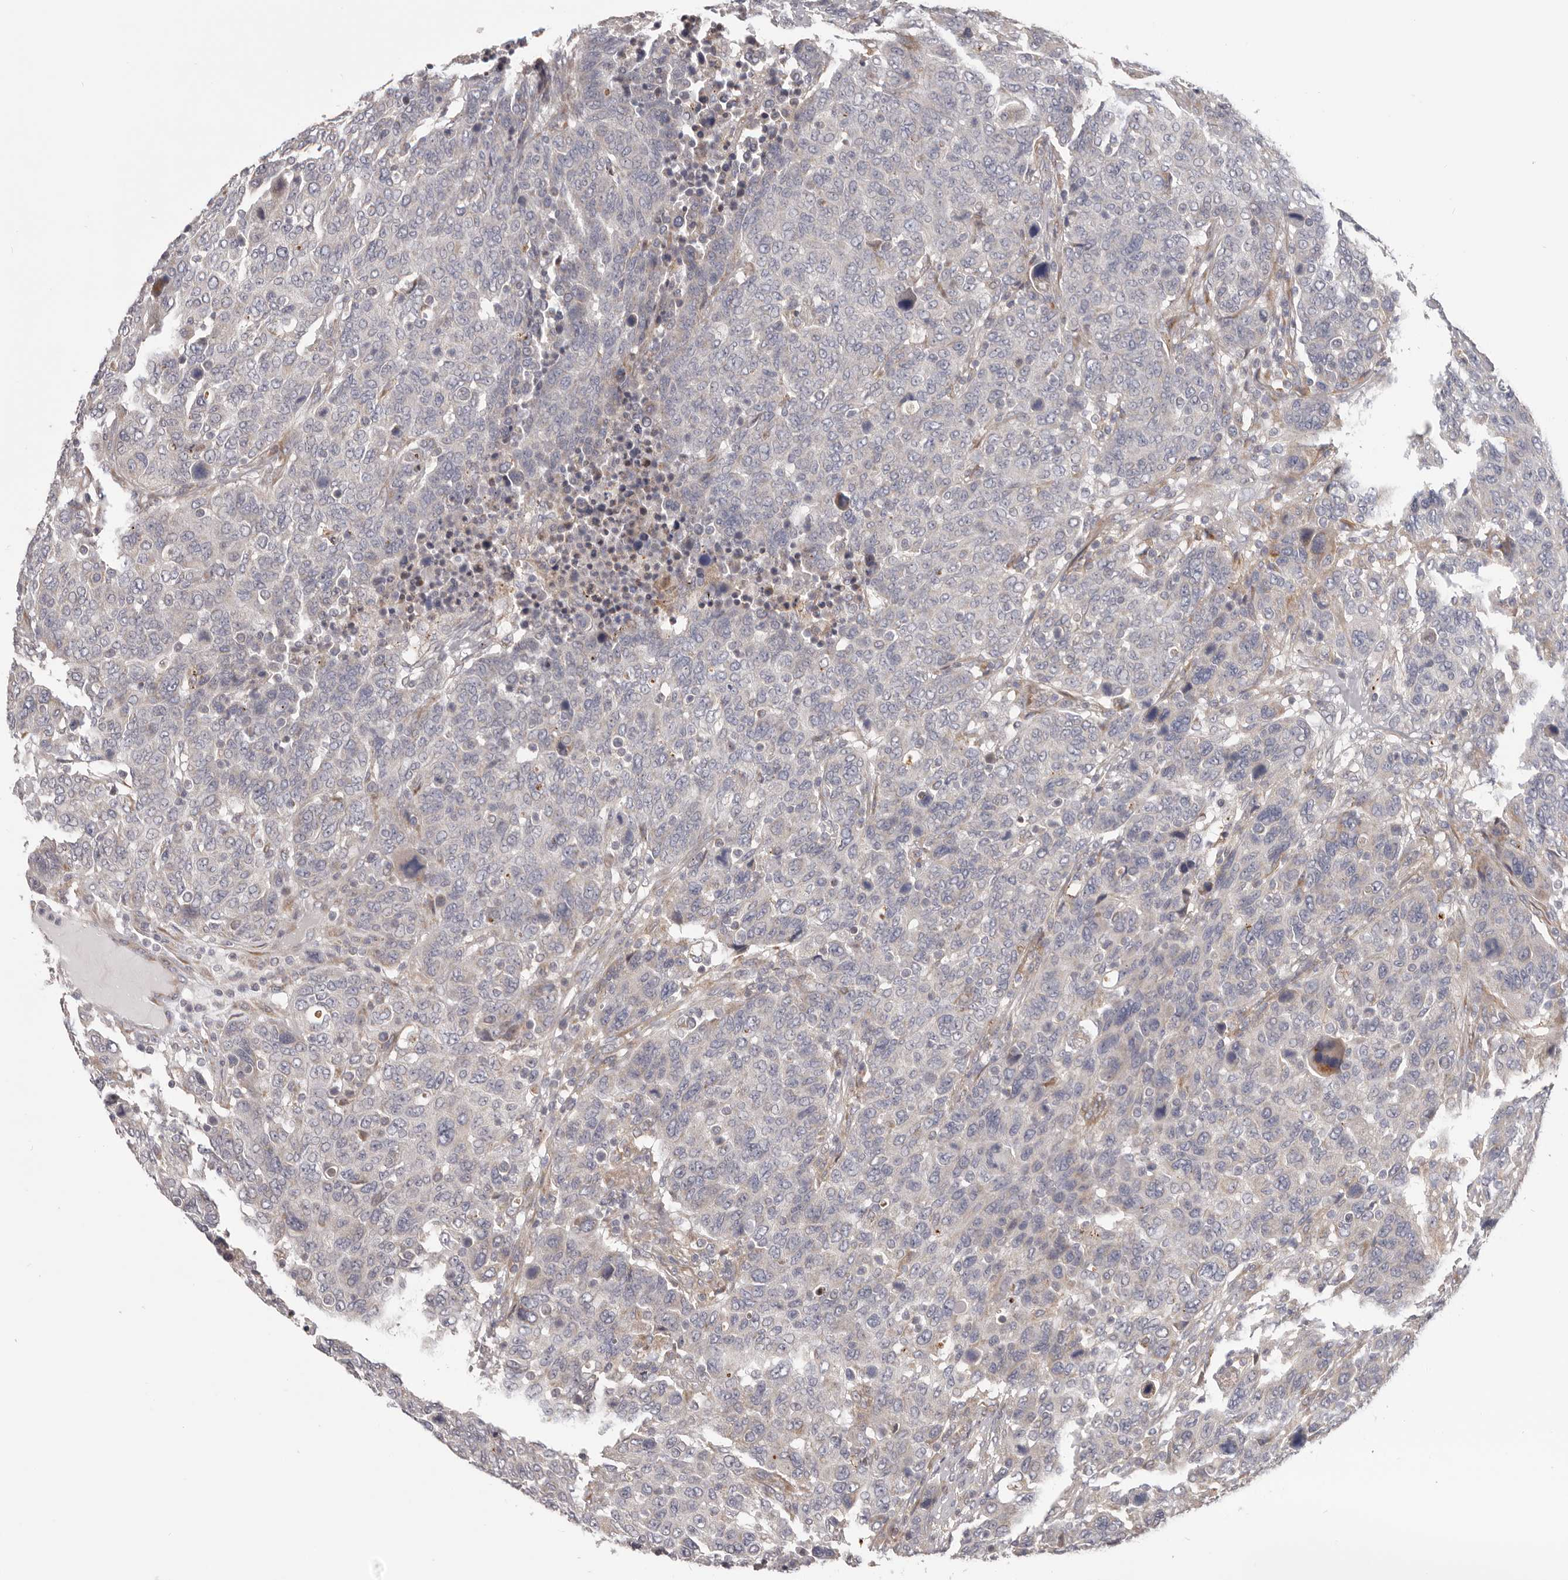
{"staining": {"intensity": "negative", "quantity": "none", "location": "none"}, "tissue": "breast cancer", "cell_type": "Tumor cells", "image_type": "cancer", "snomed": [{"axis": "morphology", "description": "Duct carcinoma"}, {"axis": "topography", "description": "Breast"}], "caption": "An immunohistochemistry image of breast infiltrating ductal carcinoma is shown. There is no staining in tumor cells of breast infiltrating ductal carcinoma.", "gene": "MRPS10", "patient": {"sex": "female", "age": 37}}